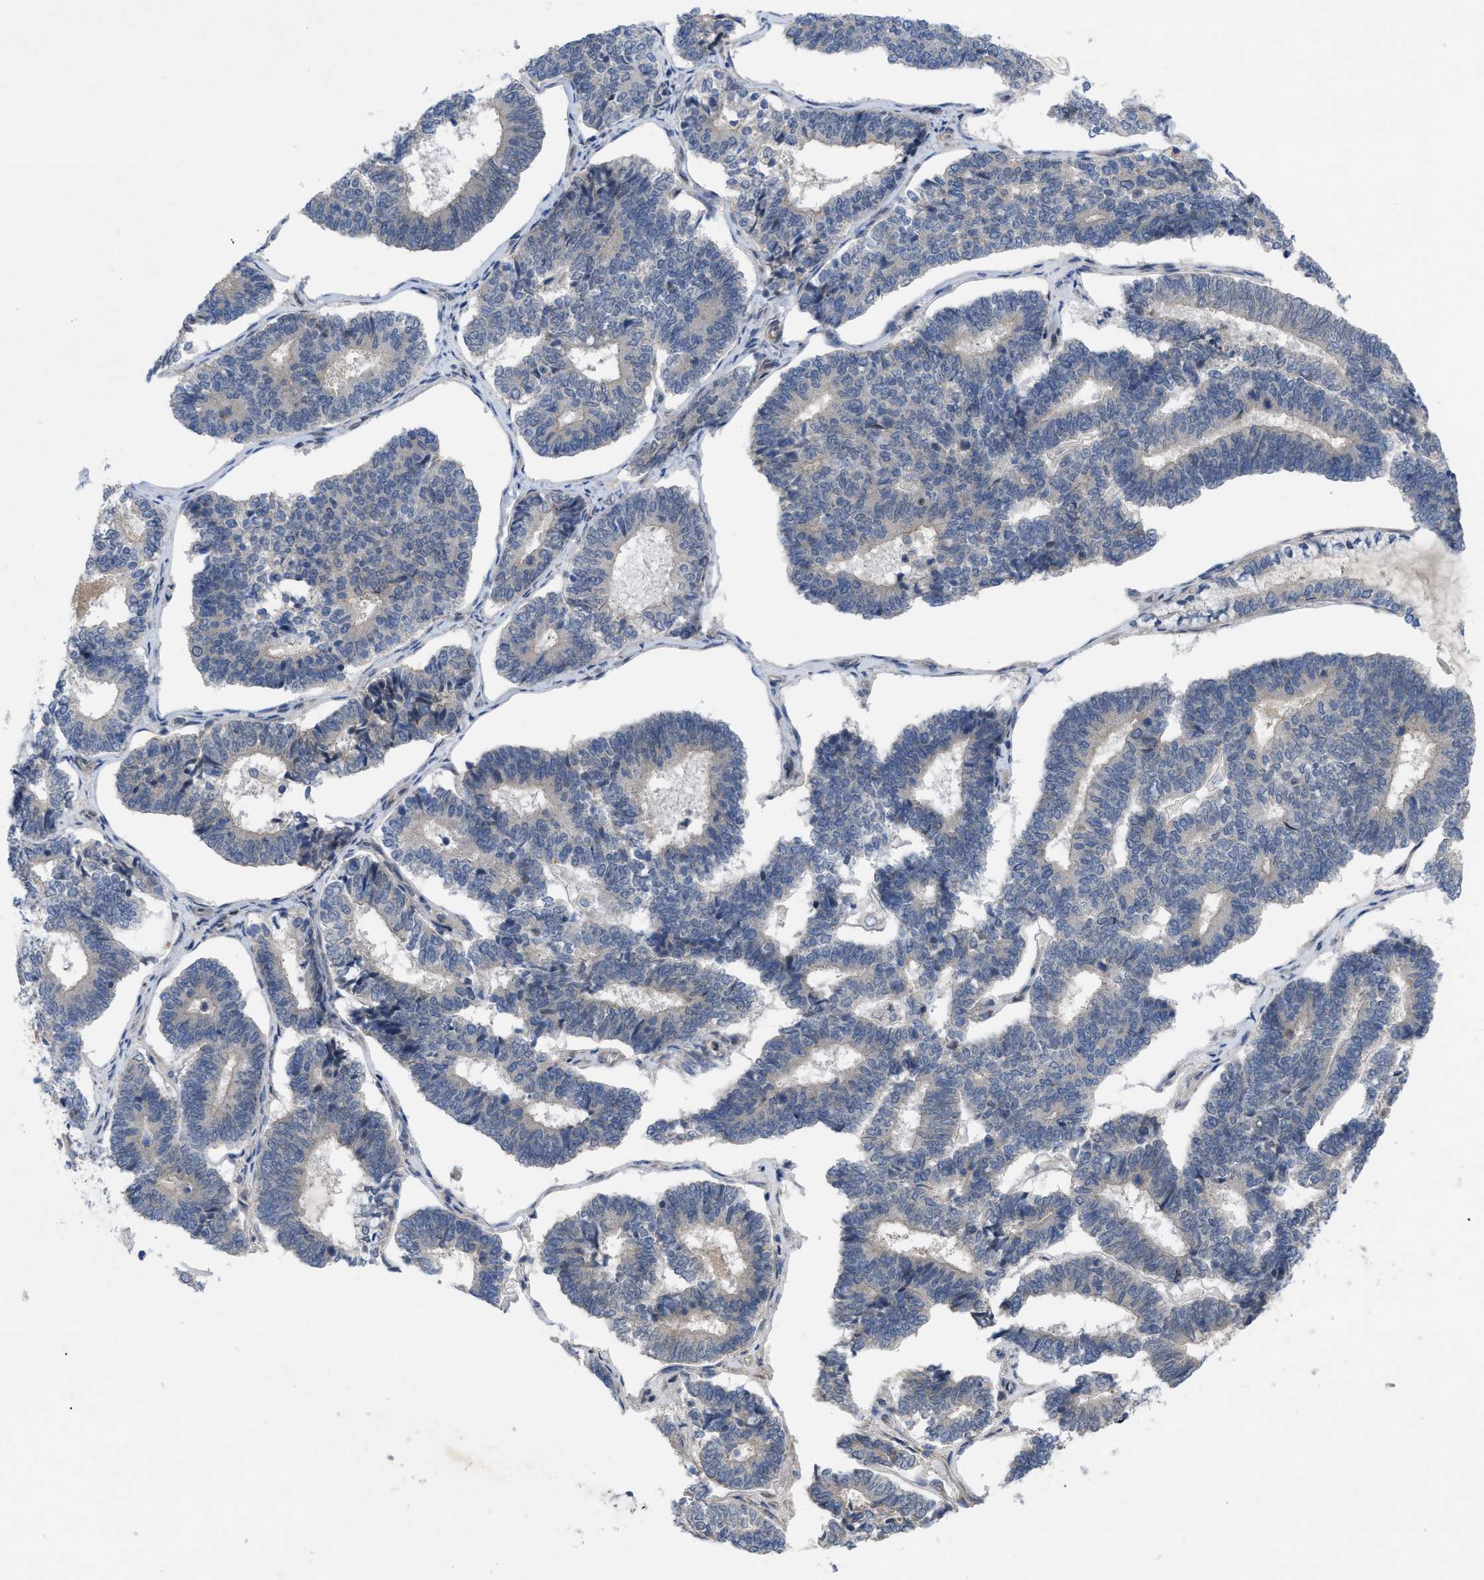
{"staining": {"intensity": "negative", "quantity": "none", "location": "none"}, "tissue": "endometrial cancer", "cell_type": "Tumor cells", "image_type": "cancer", "snomed": [{"axis": "morphology", "description": "Adenocarcinoma, NOS"}, {"axis": "topography", "description": "Endometrium"}], "caption": "Tumor cells show no significant staining in endometrial adenocarcinoma.", "gene": "NDEL1", "patient": {"sex": "female", "age": 70}}